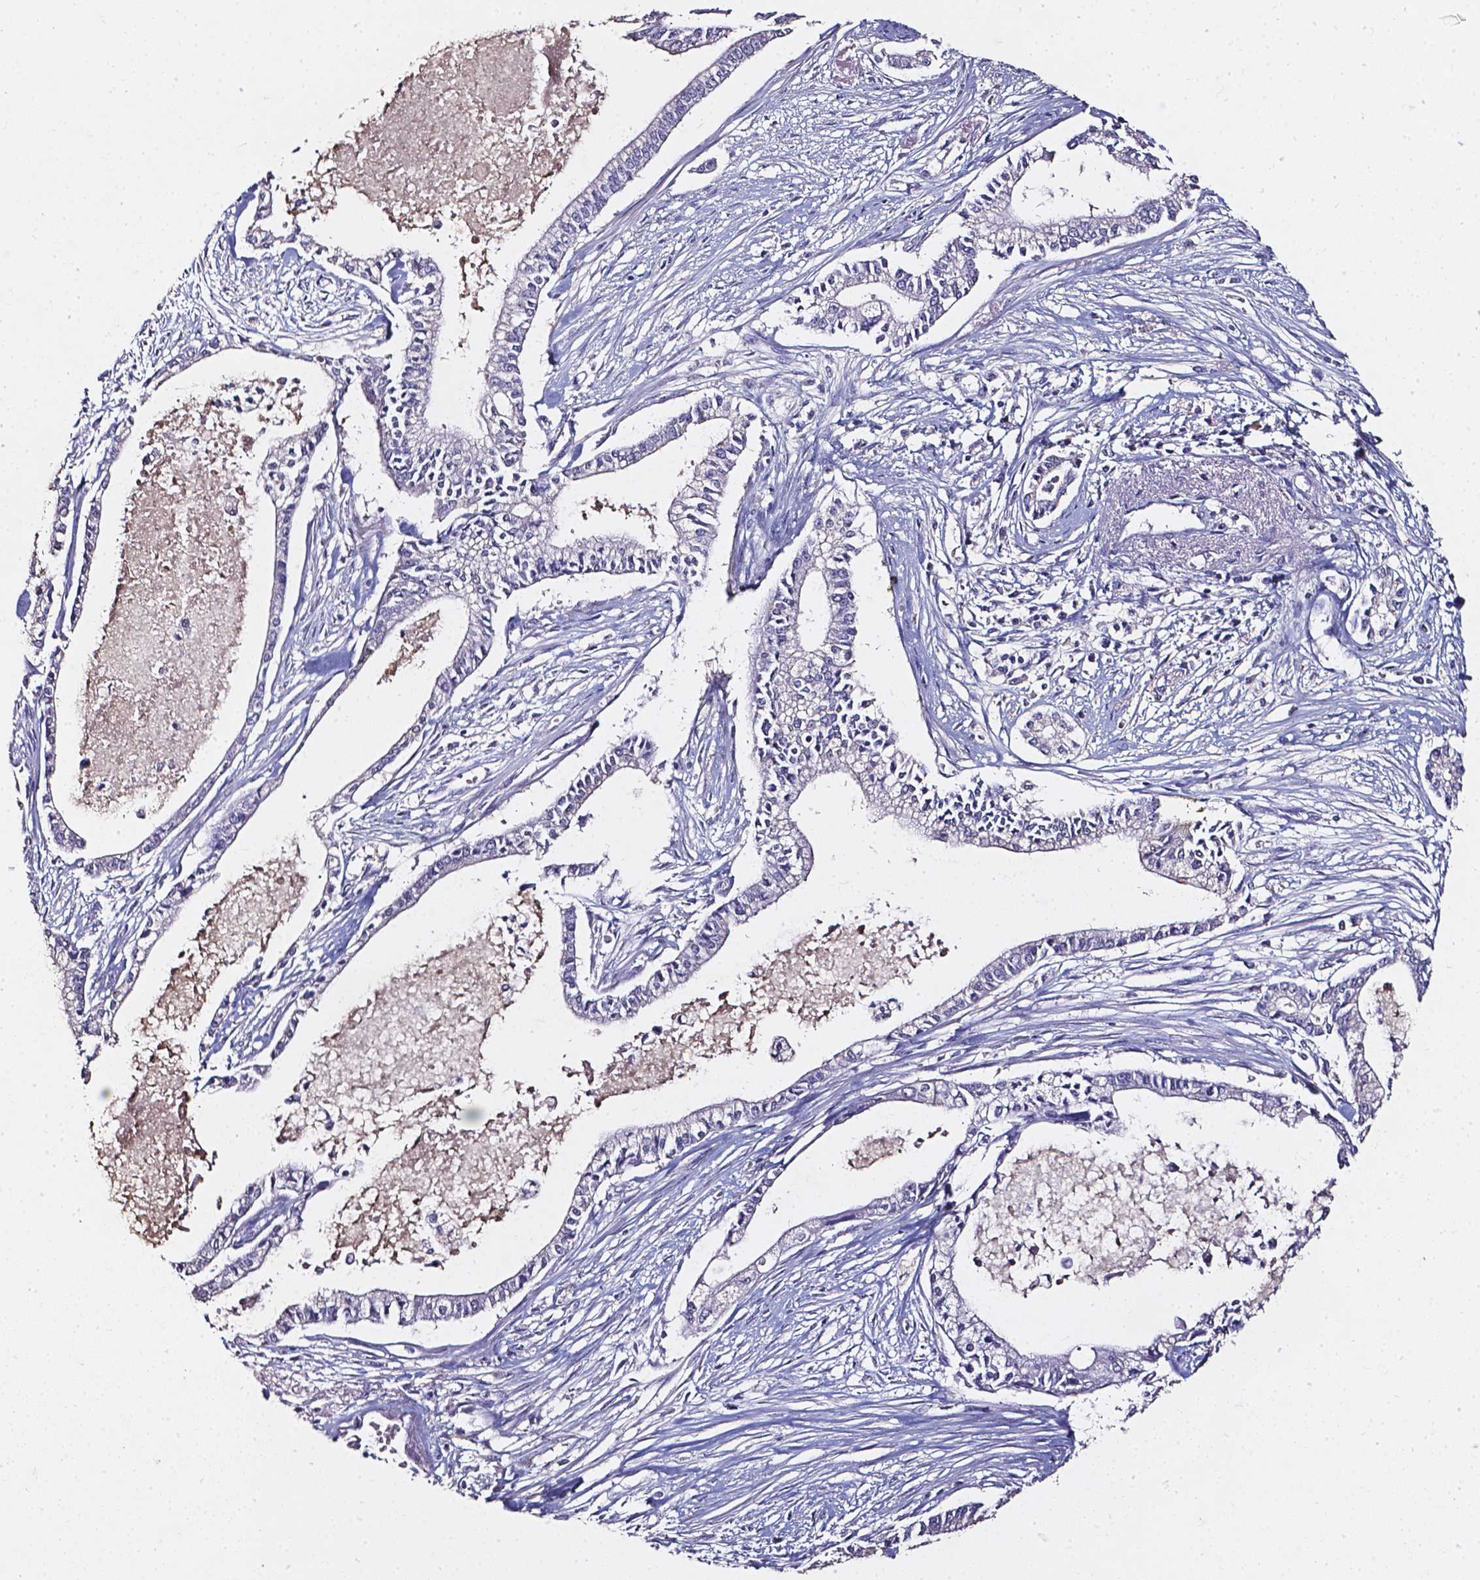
{"staining": {"intensity": "negative", "quantity": "none", "location": "none"}, "tissue": "pancreatic cancer", "cell_type": "Tumor cells", "image_type": "cancer", "snomed": [{"axis": "morphology", "description": "Adenocarcinoma, NOS"}, {"axis": "topography", "description": "Pancreas"}], "caption": "Adenocarcinoma (pancreatic) was stained to show a protein in brown. There is no significant staining in tumor cells.", "gene": "AKR1B10", "patient": {"sex": "female", "age": 65}}